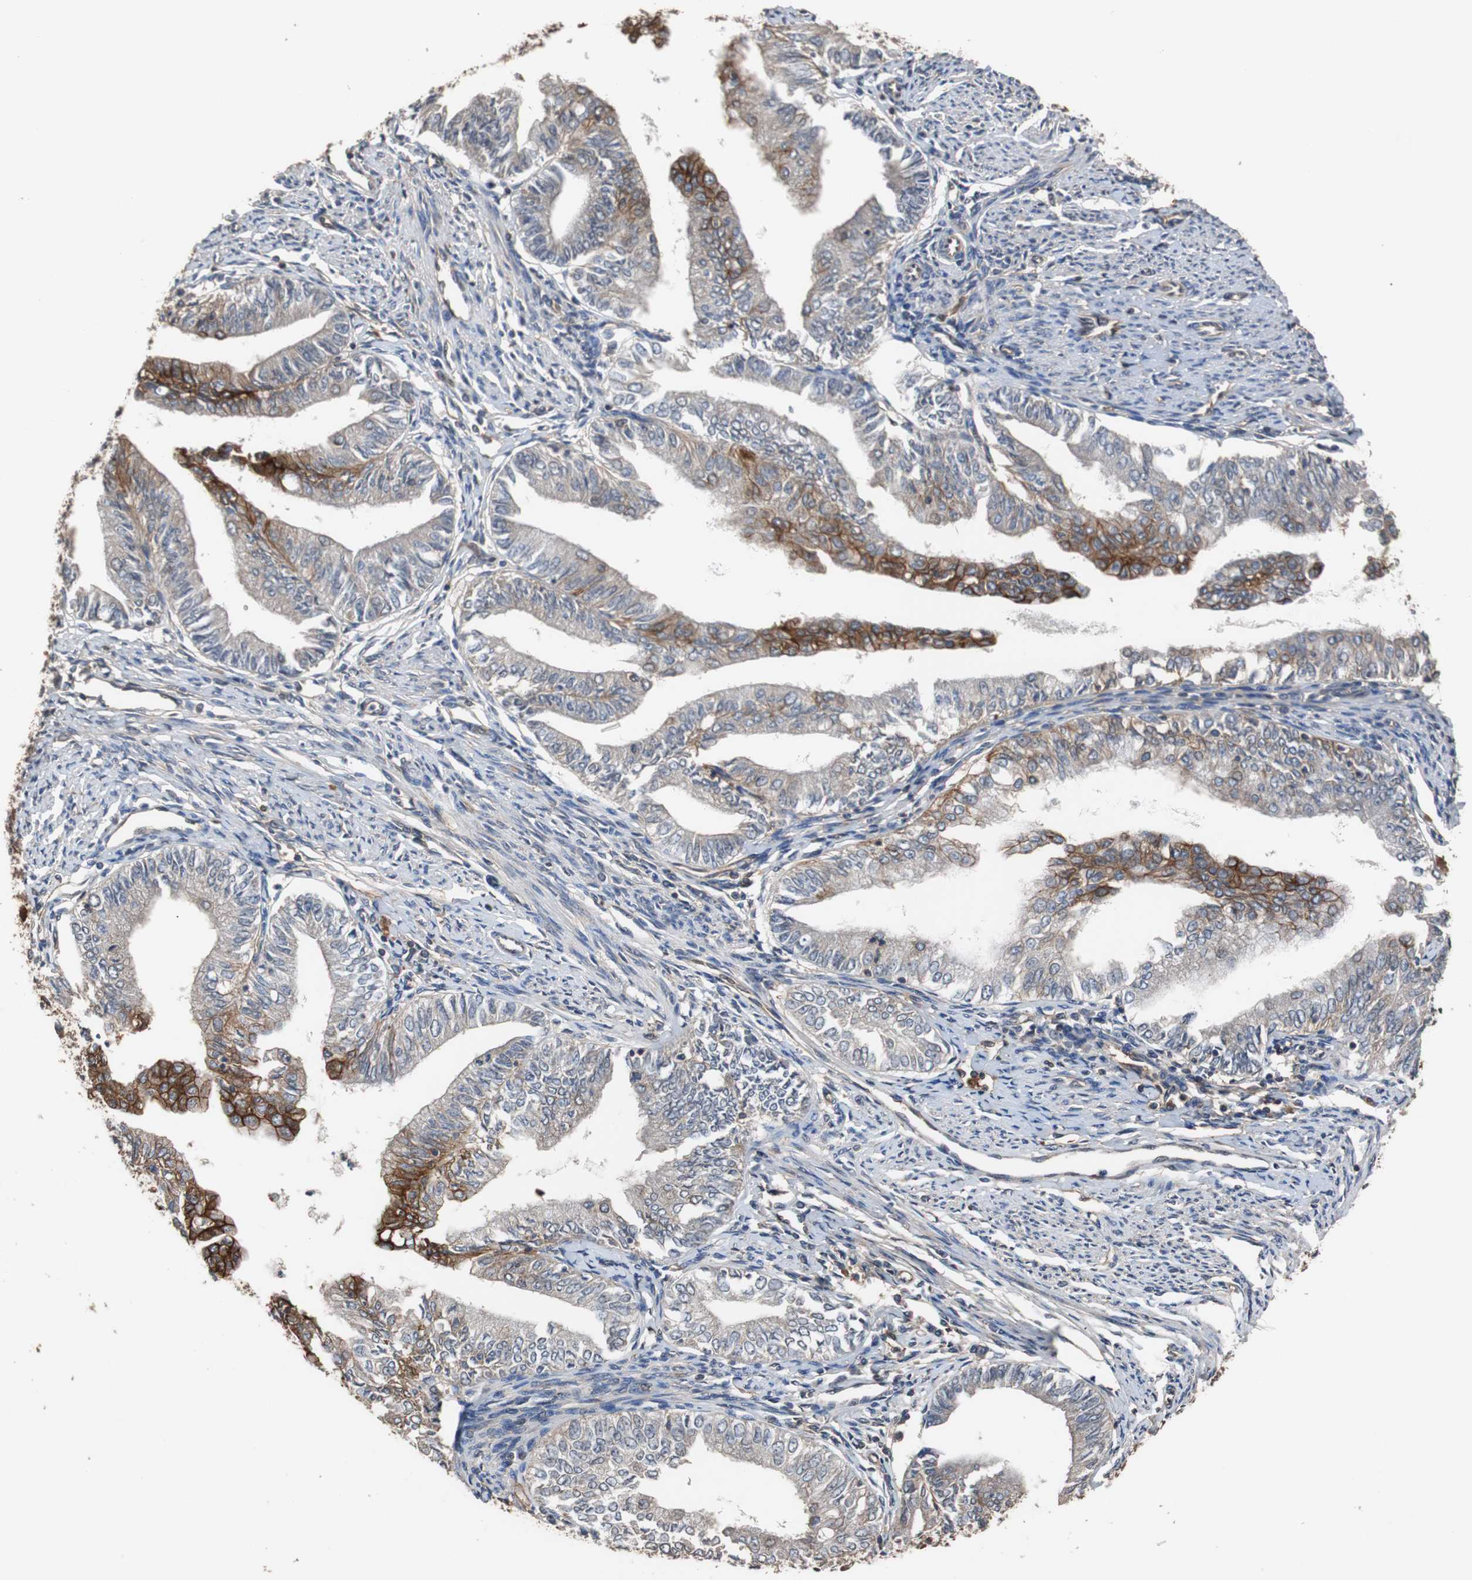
{"staining": {"intensity": "strong", "quantity": "25%-75%", "location": "cytoplasmic/membranous"}, "tissue": "endometrial cancer", "cell_type": "Tumor cells", "image_type": "cancer", "snomed": [{"axis": "morphology", "description": "Adenocarcinoma, NOS"}, {"axis": "topography", "description": "Endometrium"}], "caption": "Protein expression analysis of human adenocarcinoma (endometrial) reveals strong cytoplasmic/membranous staining in approximately 25%-75% of tumor cells.", "gene": "NDRG1", "patient": {"sex": "female", "age": 66}}